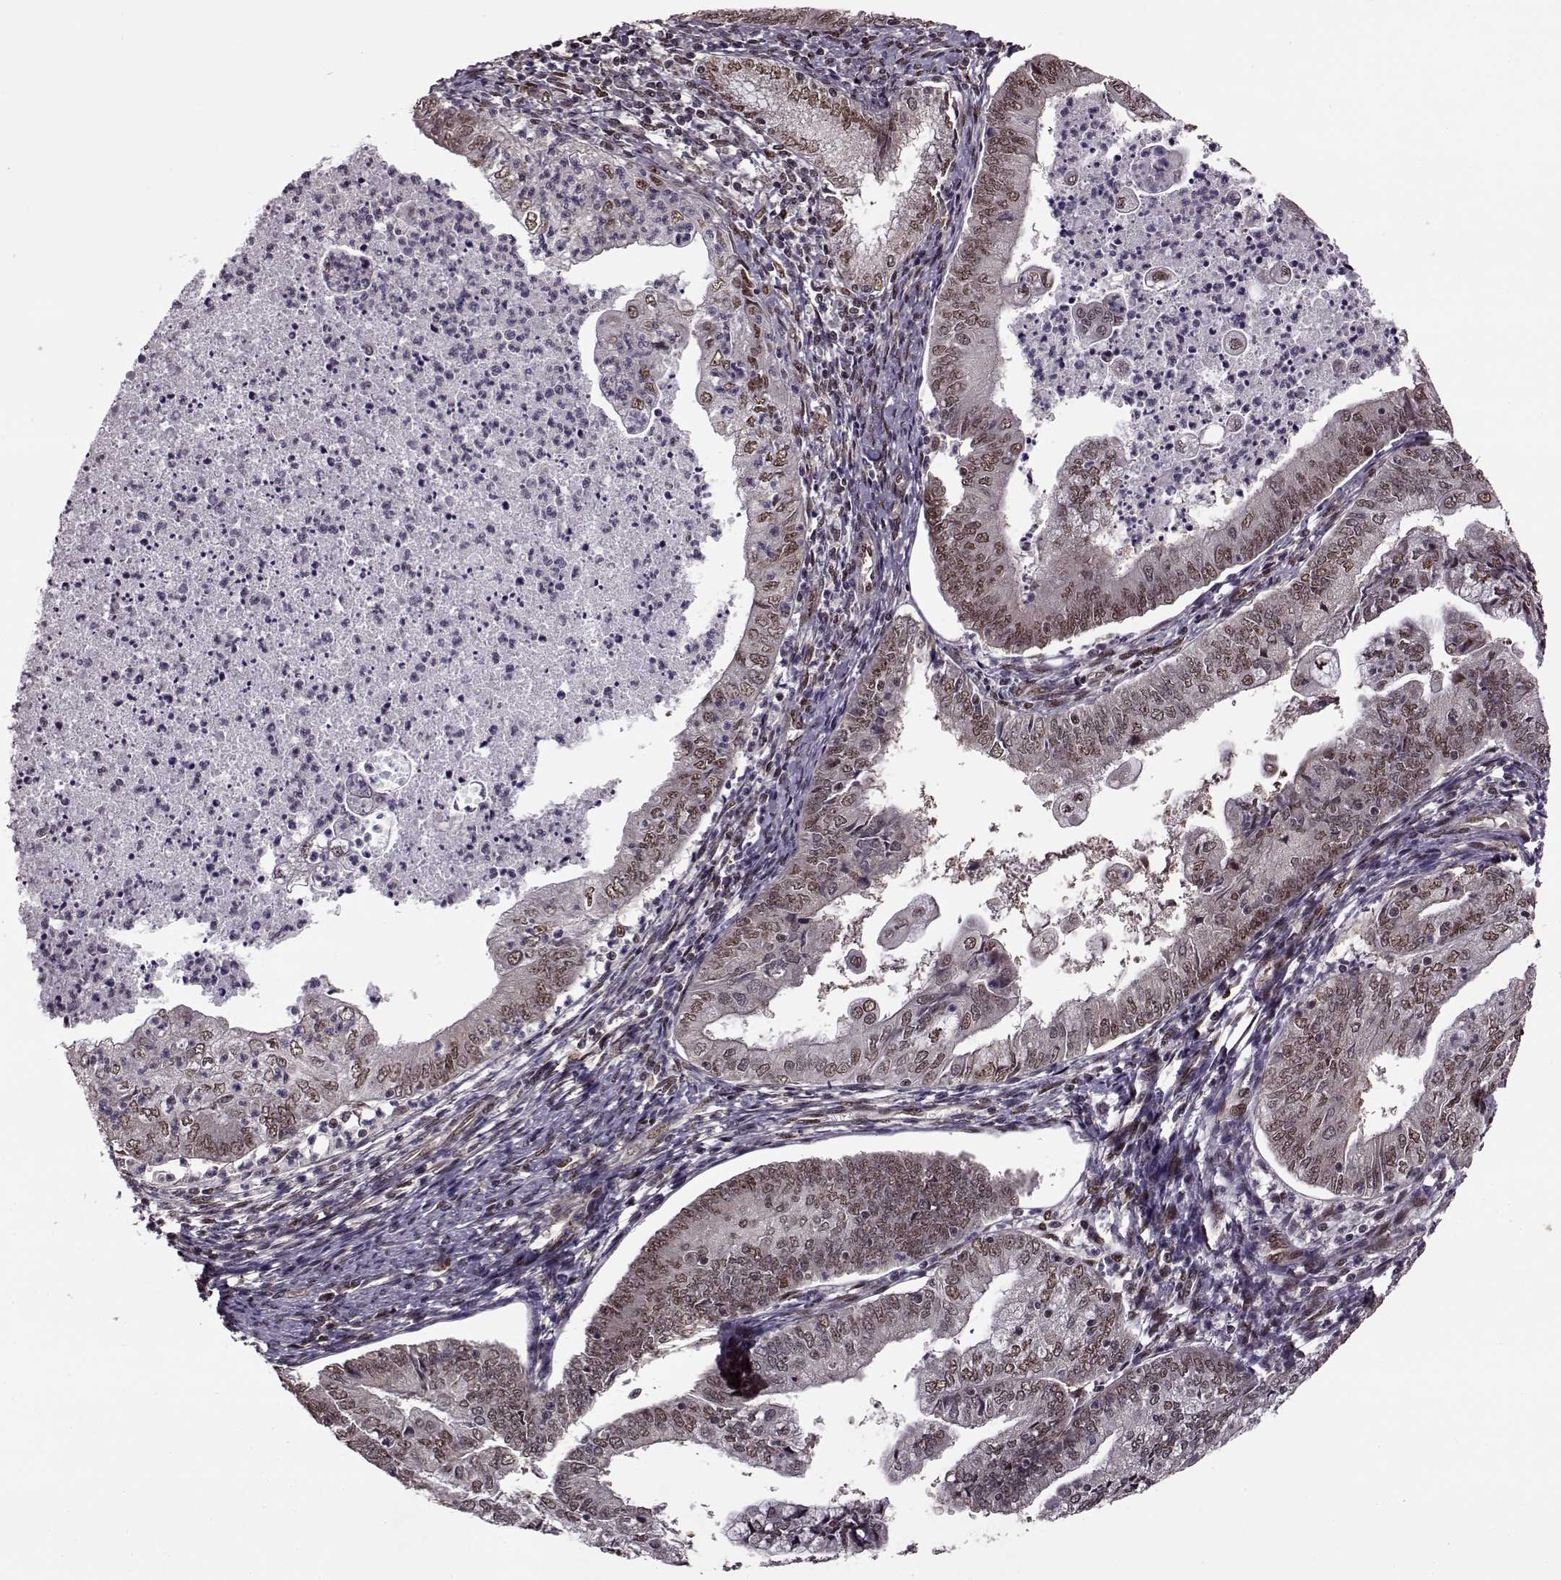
{"staining": {"intensity": "weak", "quantity": "25%-75%", "location": "nuclear"}, "tissue": "endometrial cancer", "cell_type": "Tumor cells", "image_type": "cancer", "snomed": [{"axis": "morphology", "description": "Adenocarcinoma, NOS"}, {"axis": "topography", "description": "Endometrium"}], "caption": "Immunohistochemical staining of human endometrial adenocarcinoma reveals low levels of weak nuclear protein staining in approximately 25%-75% of tumor cells.", "gene": "FTO", "patient": {"sex": "female", "age": 55}}